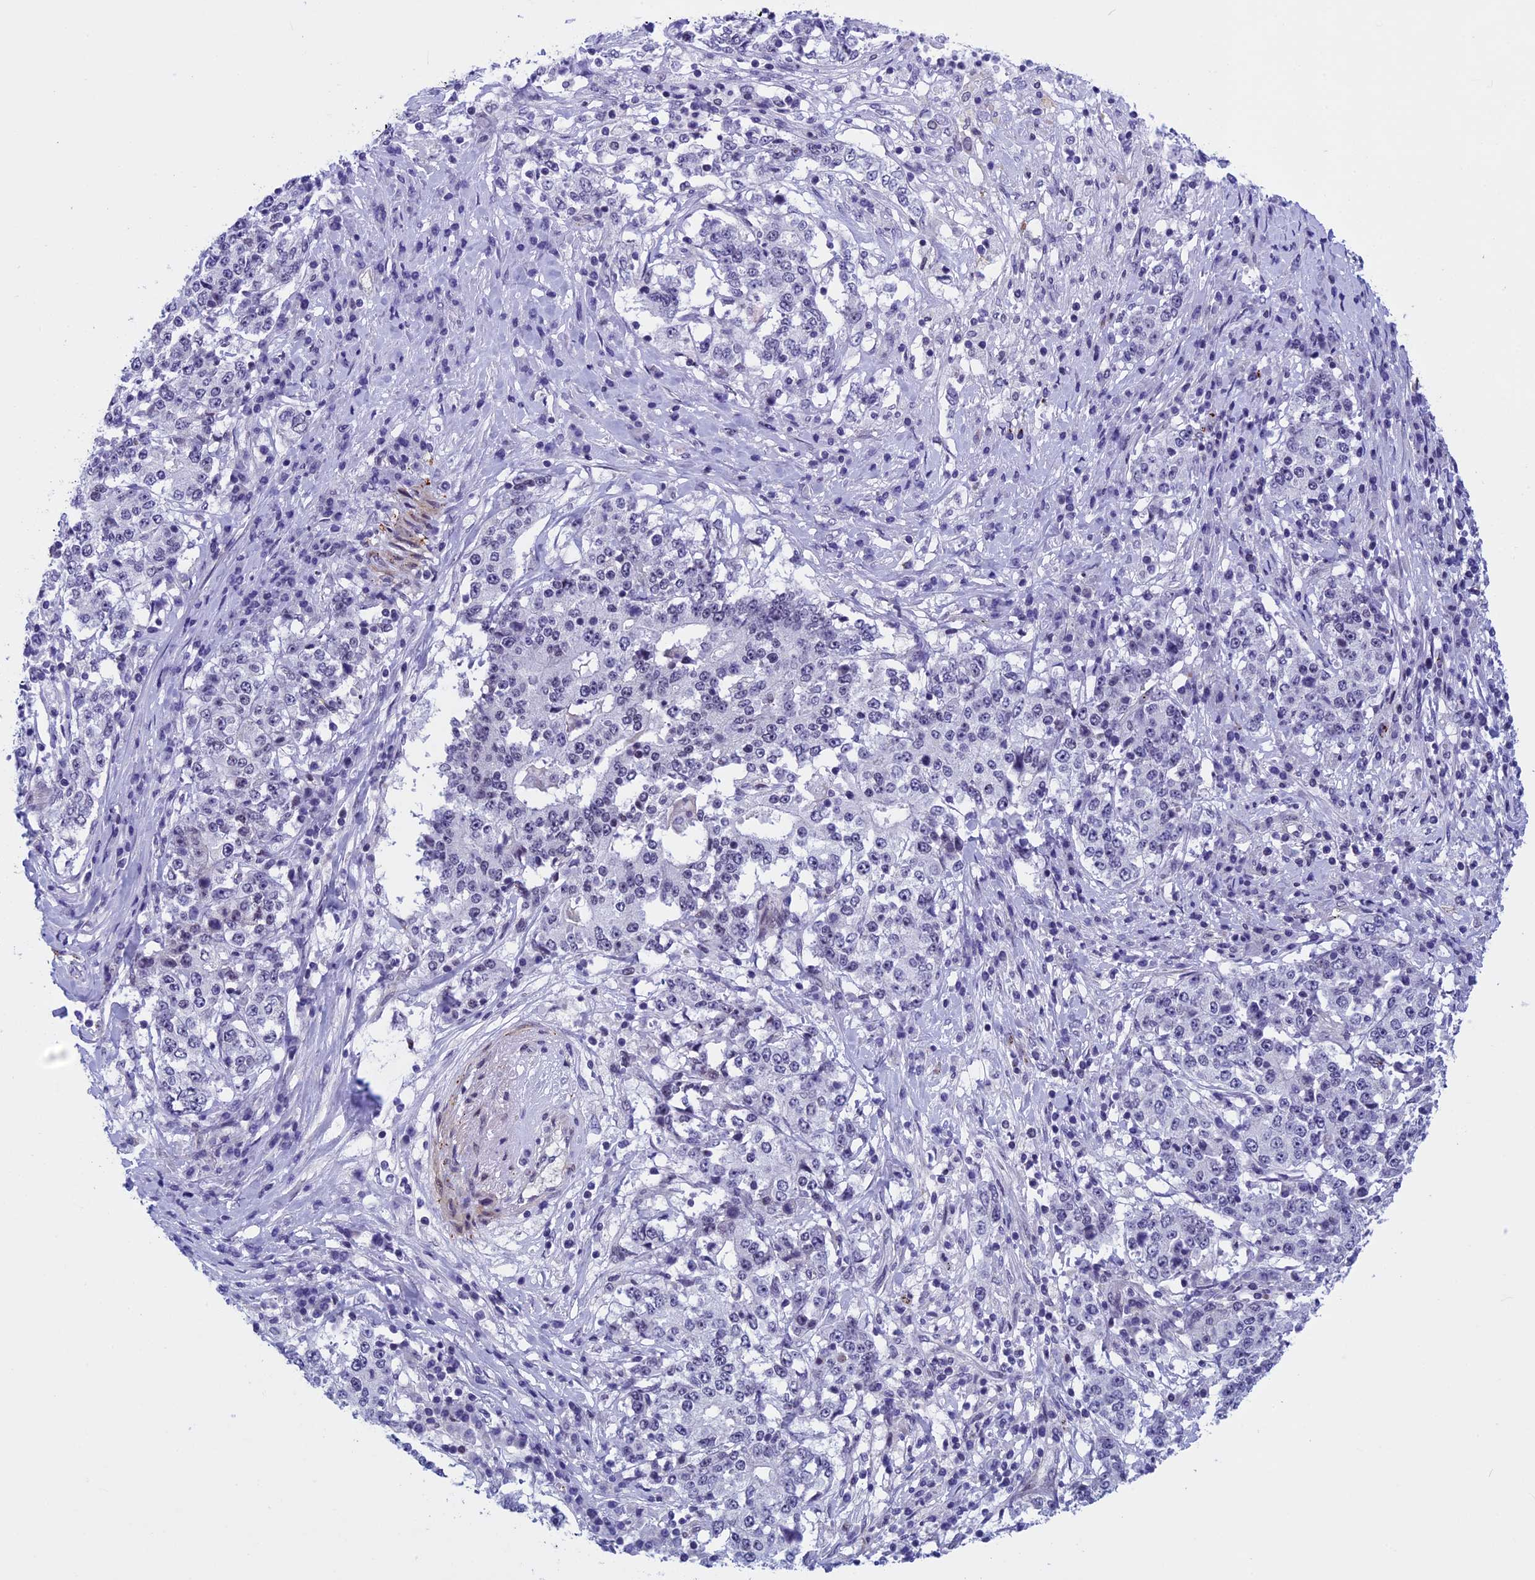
{"staining": {"intensity": "negative", "quantity": "none", "location": "none"}, "tissue": "stomach cancer", "cell_type": "Tumor cells", "image_type": "cancer", "snomed": [{"axis": "morphology", "description": "Adenocarcinoma, NOS"}, {"axis": "topography", "description": "Stomach"}], "caption": "Immunohistochemical staining of adenocarcinoma (stomach) shows no significant expression in tumor cells.", "gene": "NIPBL", "patient": {"sex": "male", "age": 59}}